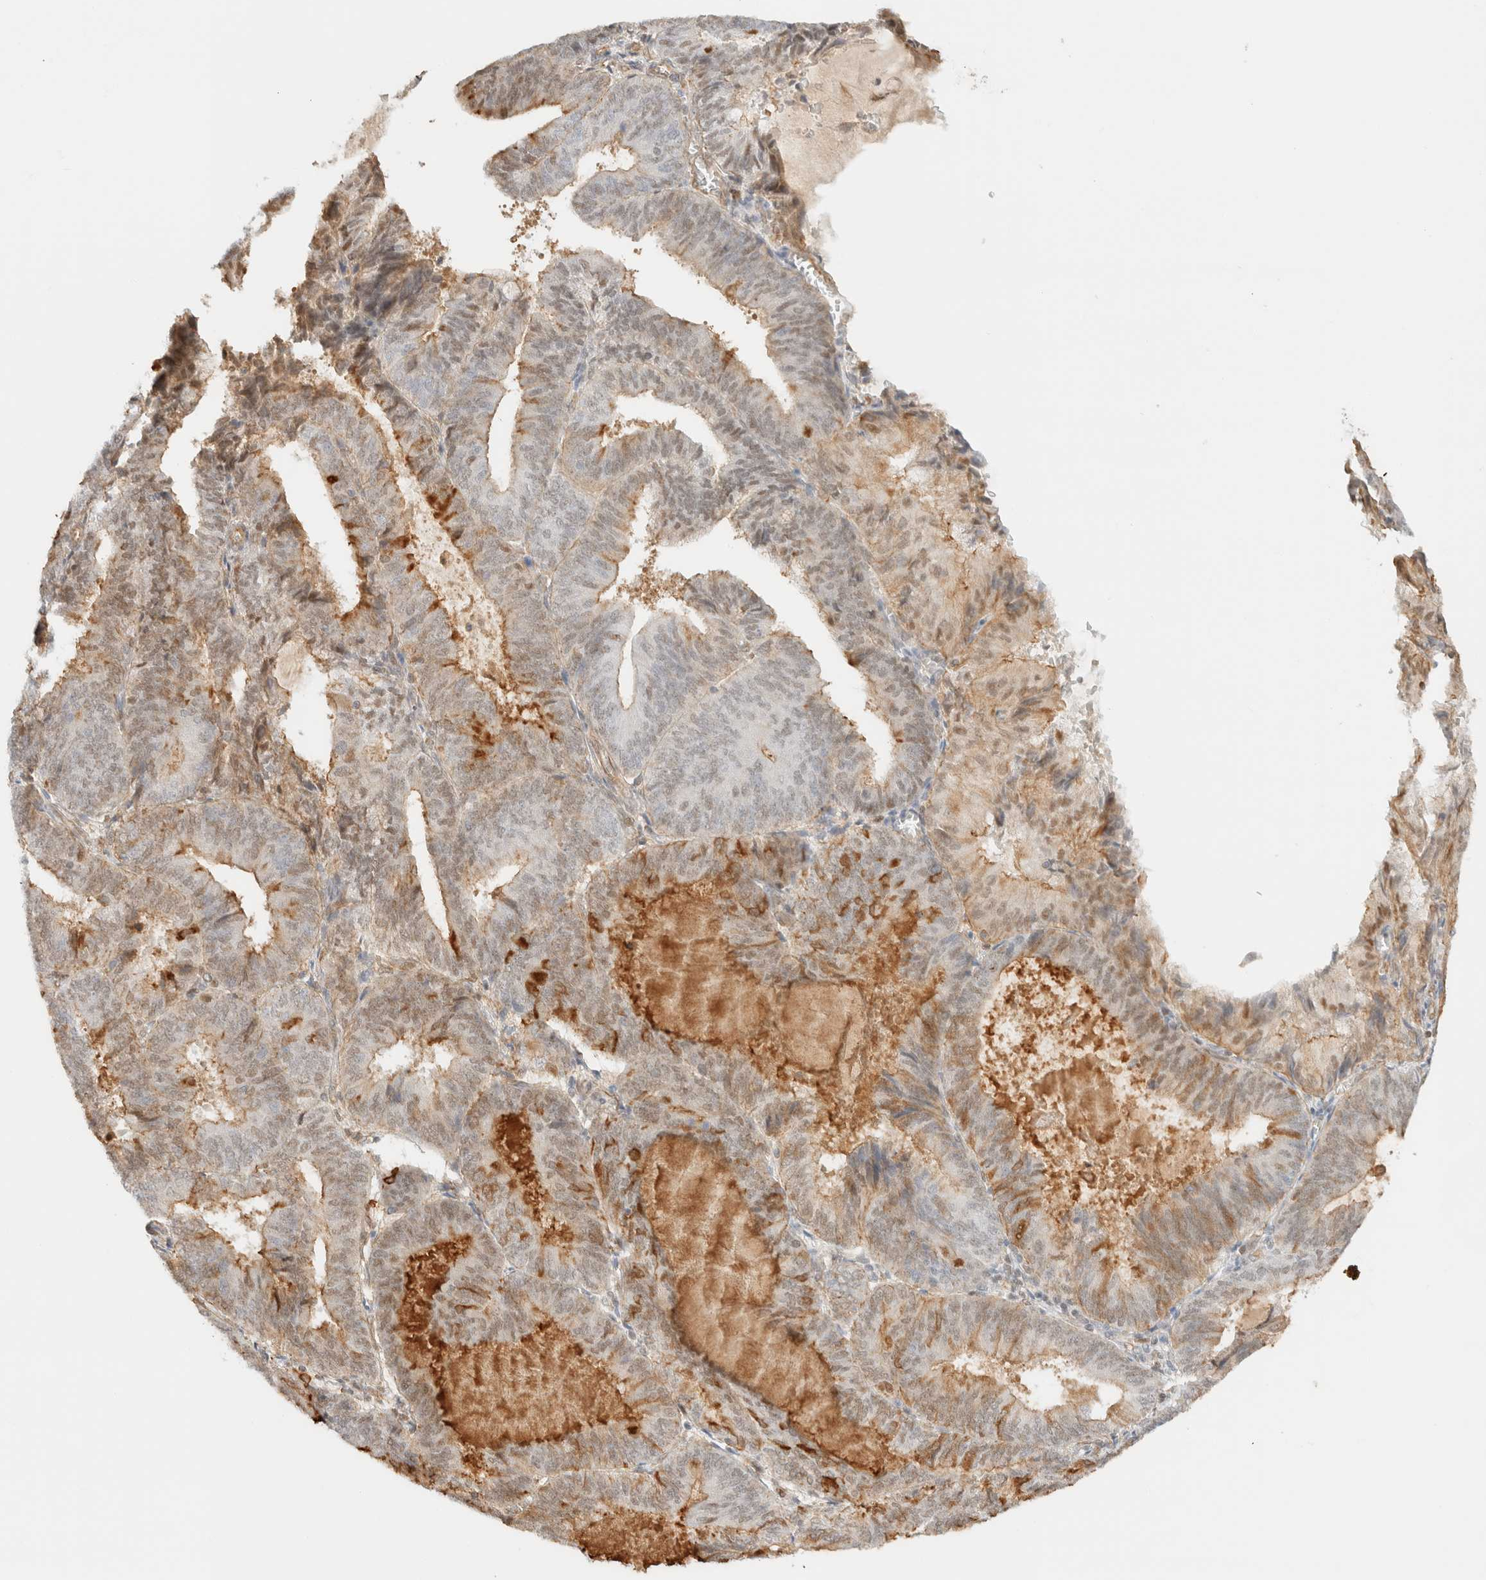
{"staining": {"intensity": "weak", "quantity": ">75%", "location": "cytoplasmic/membranous,nuclear"}, "tissue": "endometrial cancer", "cell_type": "Tumor cells", "image_type": "cancer", "snomed": [{"axis": "morphology", "description": "Adenocarcinoma, NOS"}, {"axis": "topography", "description": "Endometrium"}], "caption": "Immunohistochemical staining of endometrial adenocarcinoma displays weak cytoplasmic/membranous and nuclear protein expression in about >75% of tumor cells.", "gene": "ARID5A", "patient": {"sex": "female", "age": 81}}